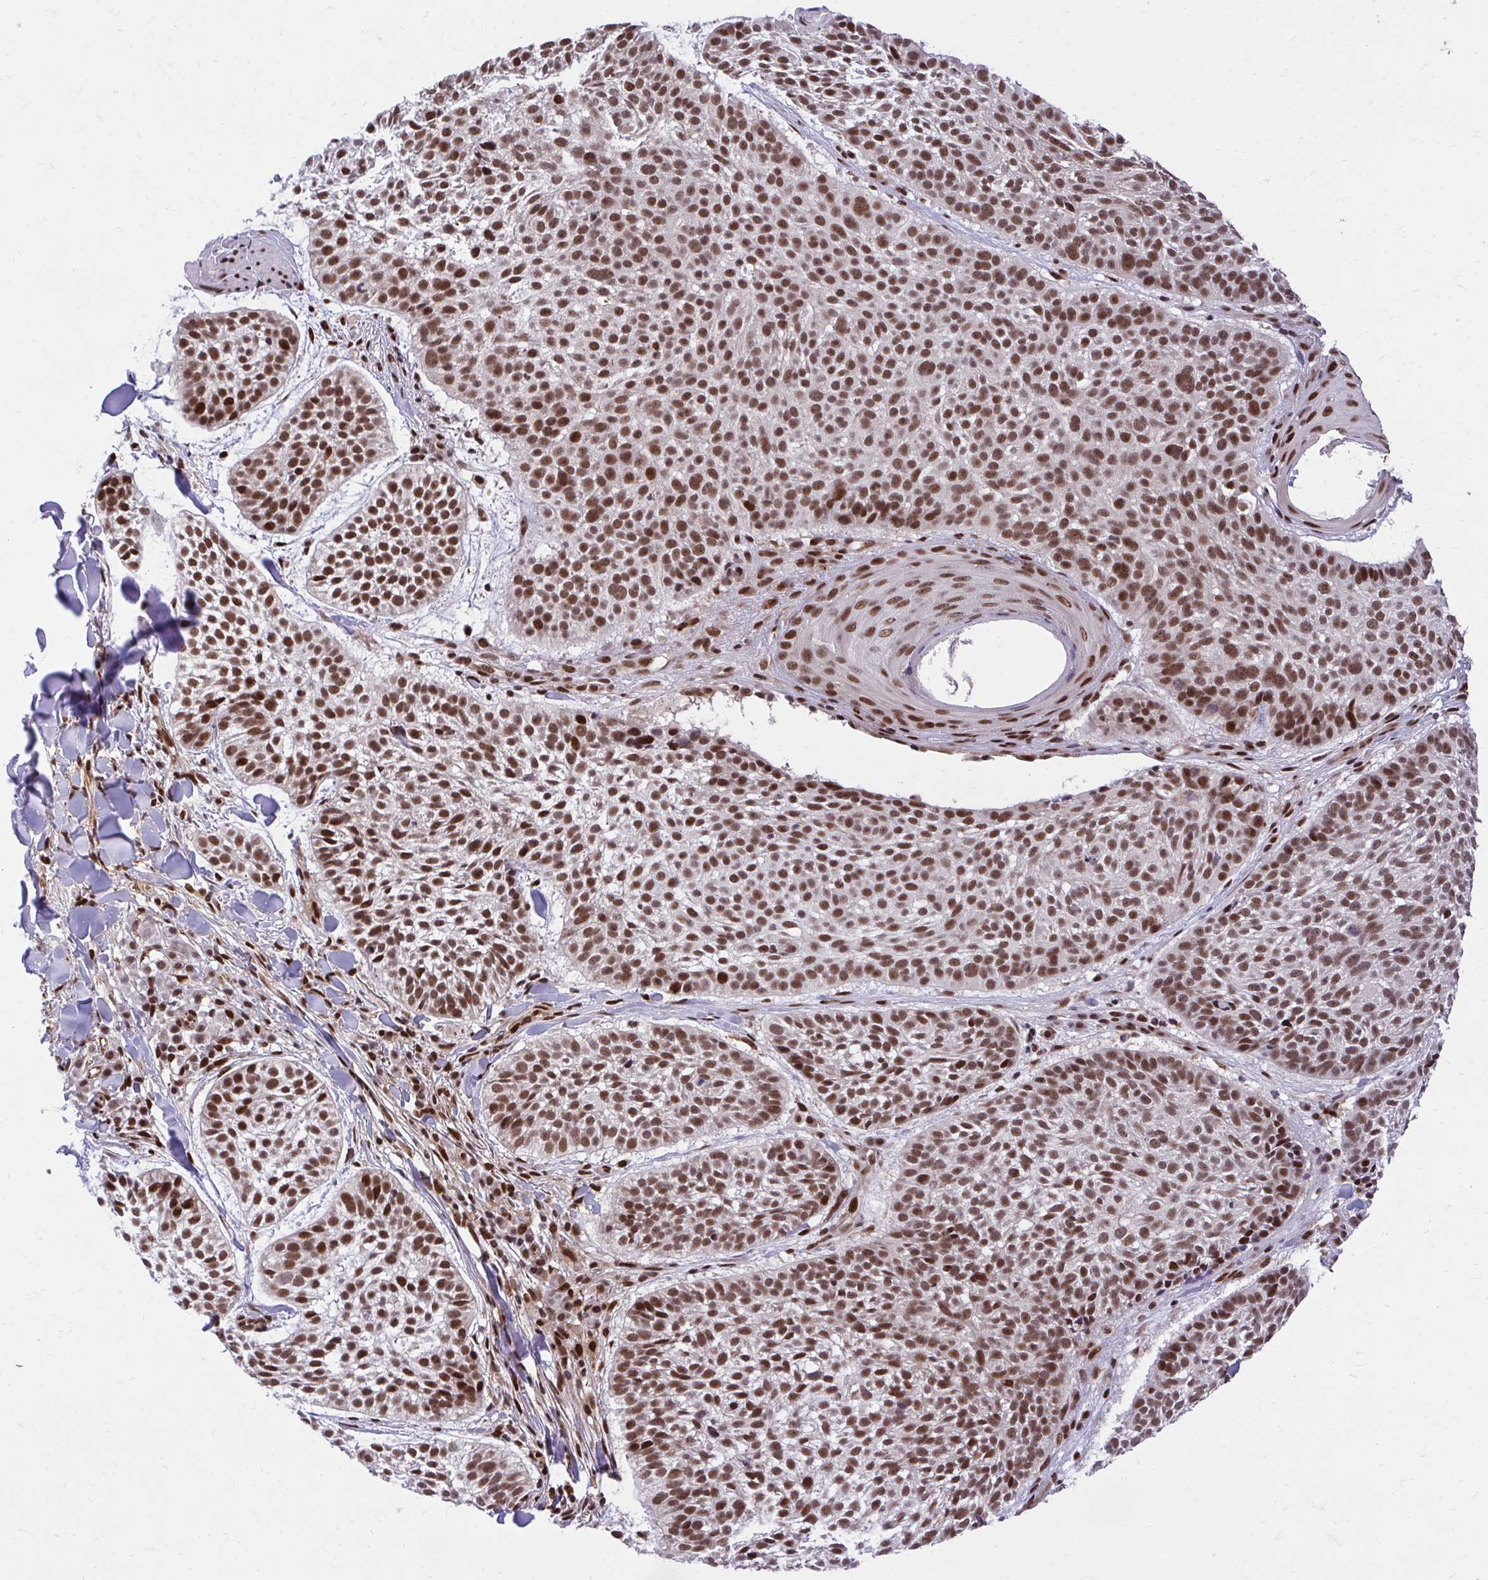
{"staining": {"intensity": "strong", "quantity": ">75%", "location": "nuclear"}, "tissue": "skin cancer", "cell_type": "Tumor cells", "image_type": "cancer", "snomed": [{"axis": "morphology", "description": "Basal cell carcinoma"}, {"axis": "topography", "description": "Skin"}, {"axis": "topography", "description": "Skin of scalp"}], "caption": "Skin basal cell carcinoma stained with DAB (3,3'-diaminobenzidine) immunohistochemistry shows high levels of strong nuclear positivity in about >75% of tumor cells. (IHC, brightfield microscopy, high magnification).", "gene": "HOXA4", "patient": {"sex": "female", "age": 45}}